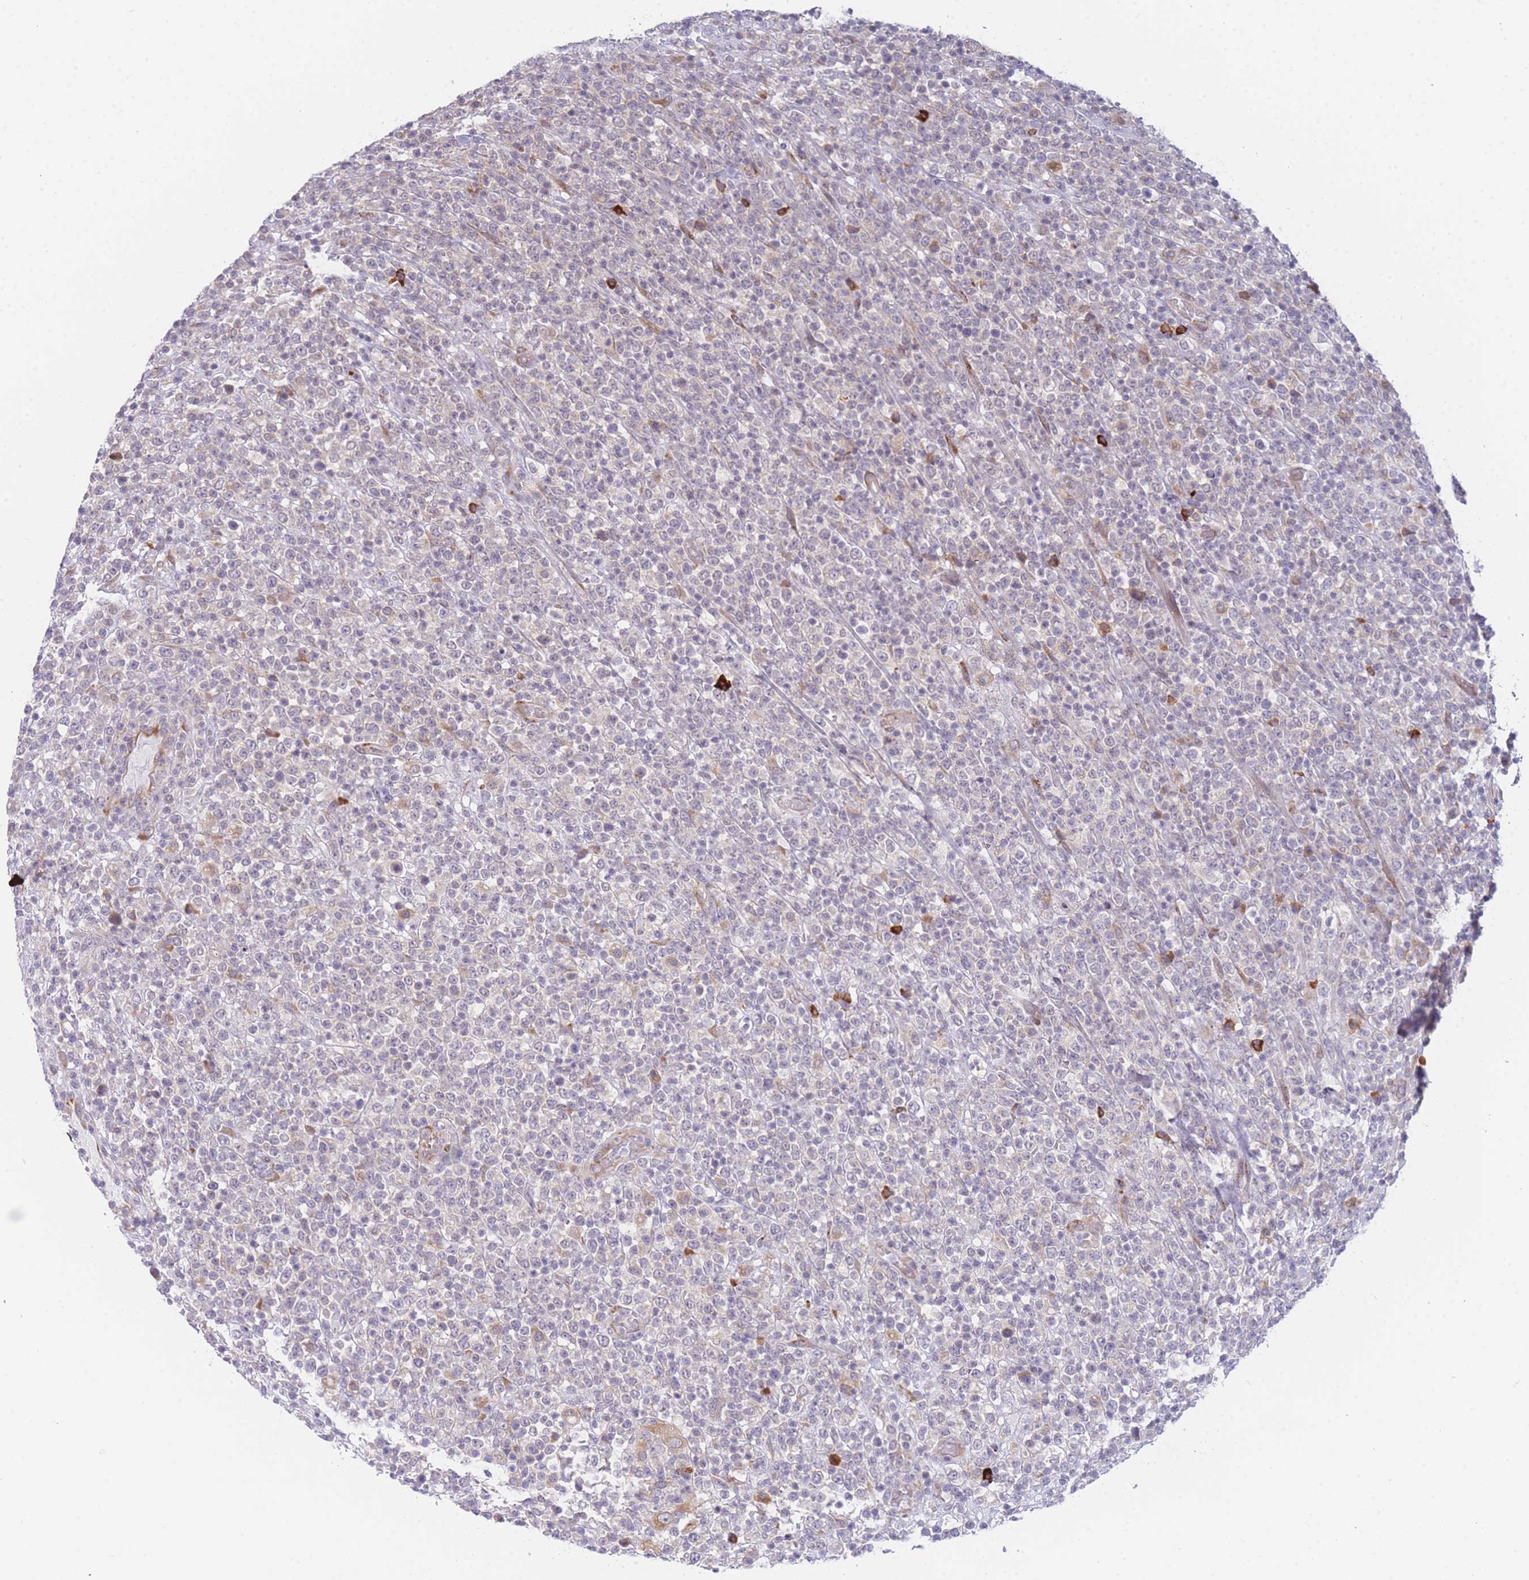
{"staining": {"intensity": "weak", "quantity": "<25%", "location": "cytoplasmic/membranous"}, "tissue": "lymphoma", "cell_type": "Tumor cells", "image_type": "cancer", "snomed": [{"axis": "morphology", "description": "Malignant lymphoma, non-Hodgkin's type, High grade"}, {"axis": "topography", "description": "Colon"}], "caption": "The image demonstrates no significant staining in tumor cells of lymphoma.", "gene": "ZNF510", "patient": {"sex": "female", "age": 53}}